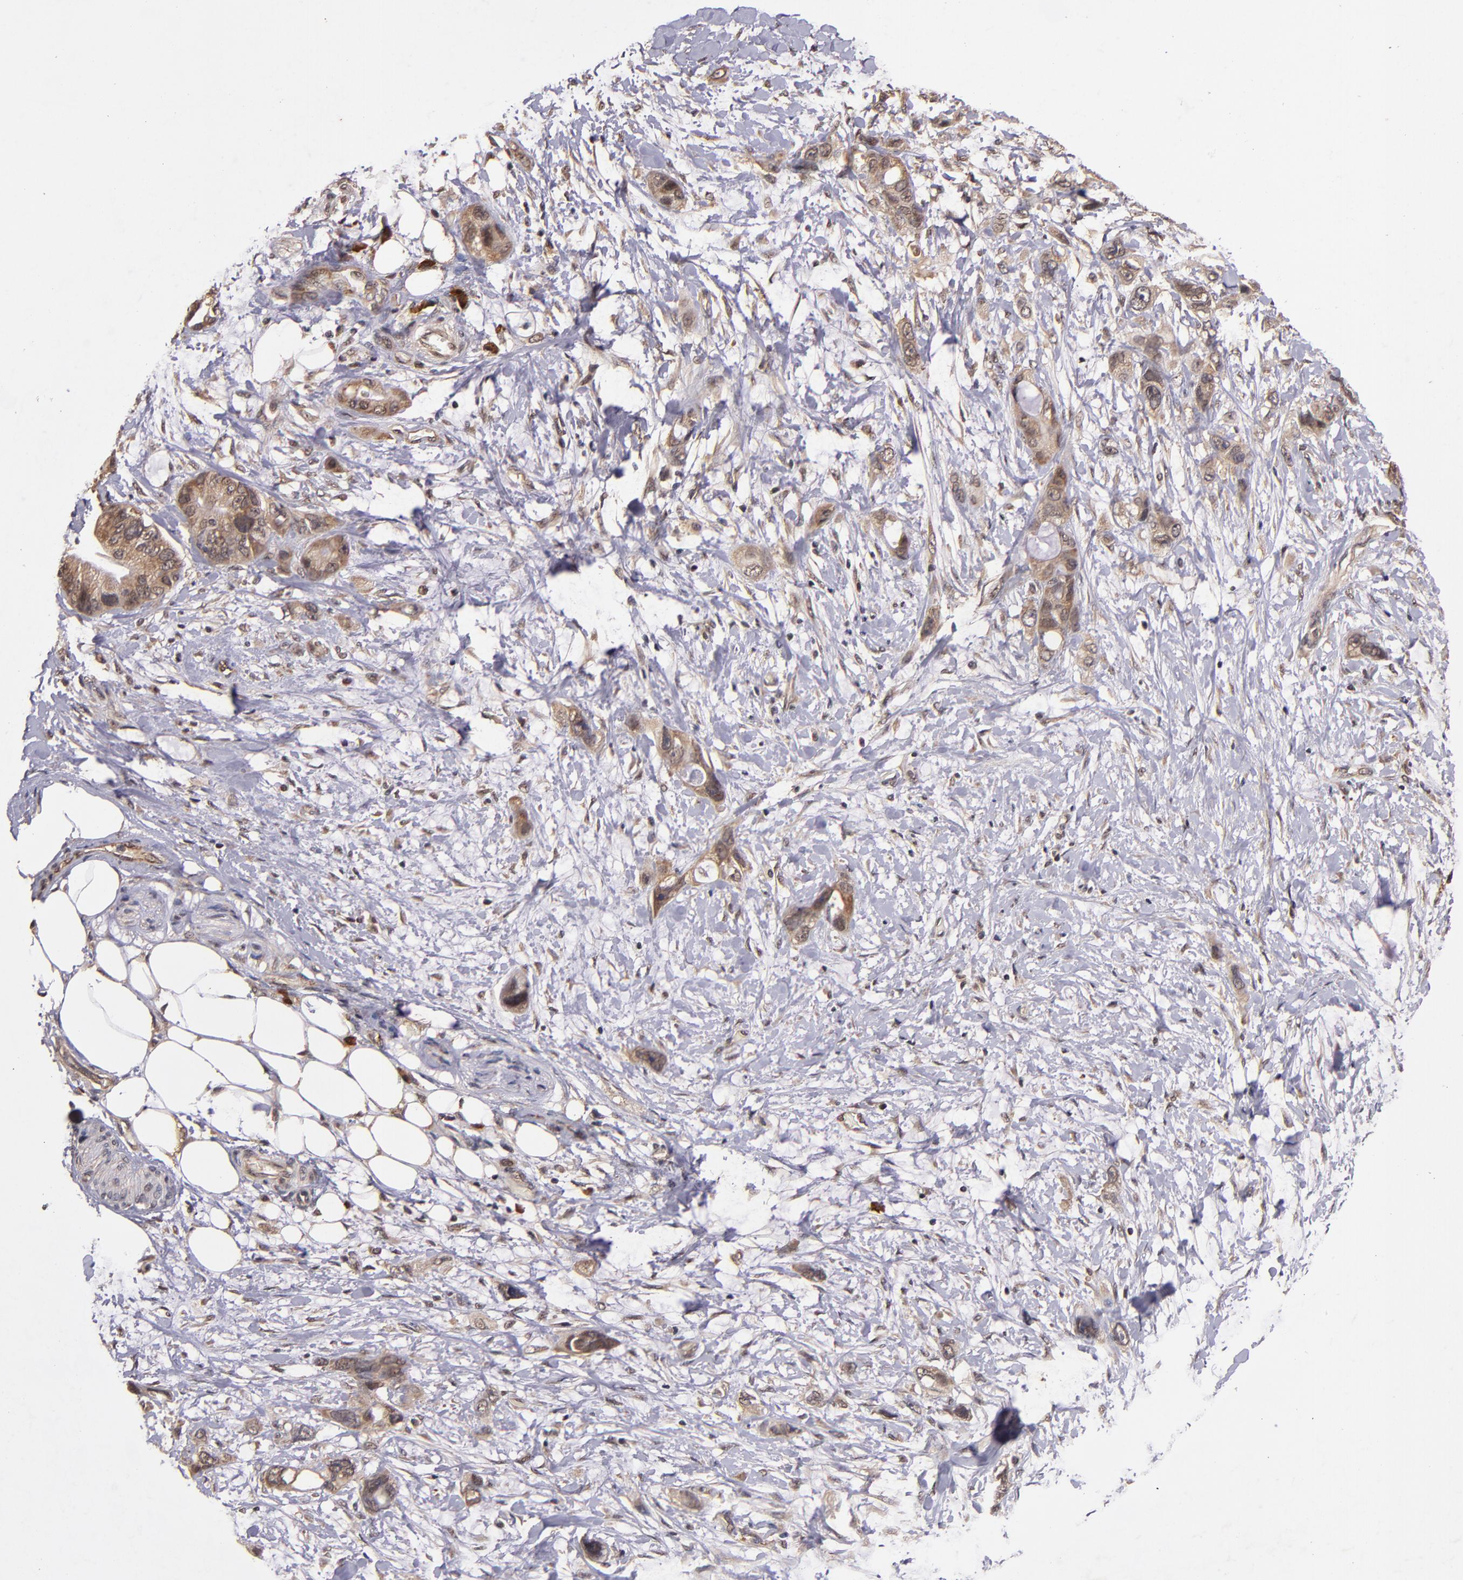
{"staining": {"intensity": "moderate", "quantity": ">75%", "location": "cytoplasmic/membranous"}, "tissue": "stomach cancer", "cell_type": "Tumor cells", "image_type": "cancer", "snomed": [{"axis": "morphology", "description": "Adenocarcinoma, NOS"}, {"axis": "topography", "description": "Stomach, upper"}], "caption": "About >75% of tumor cells in stomach cancer show moderate cytoplasmic/membranous protein expression as visualized by brown immunohistochemical staining.", "gene": "RIOK3", "patient": {"sex": "male", "age": 47}}